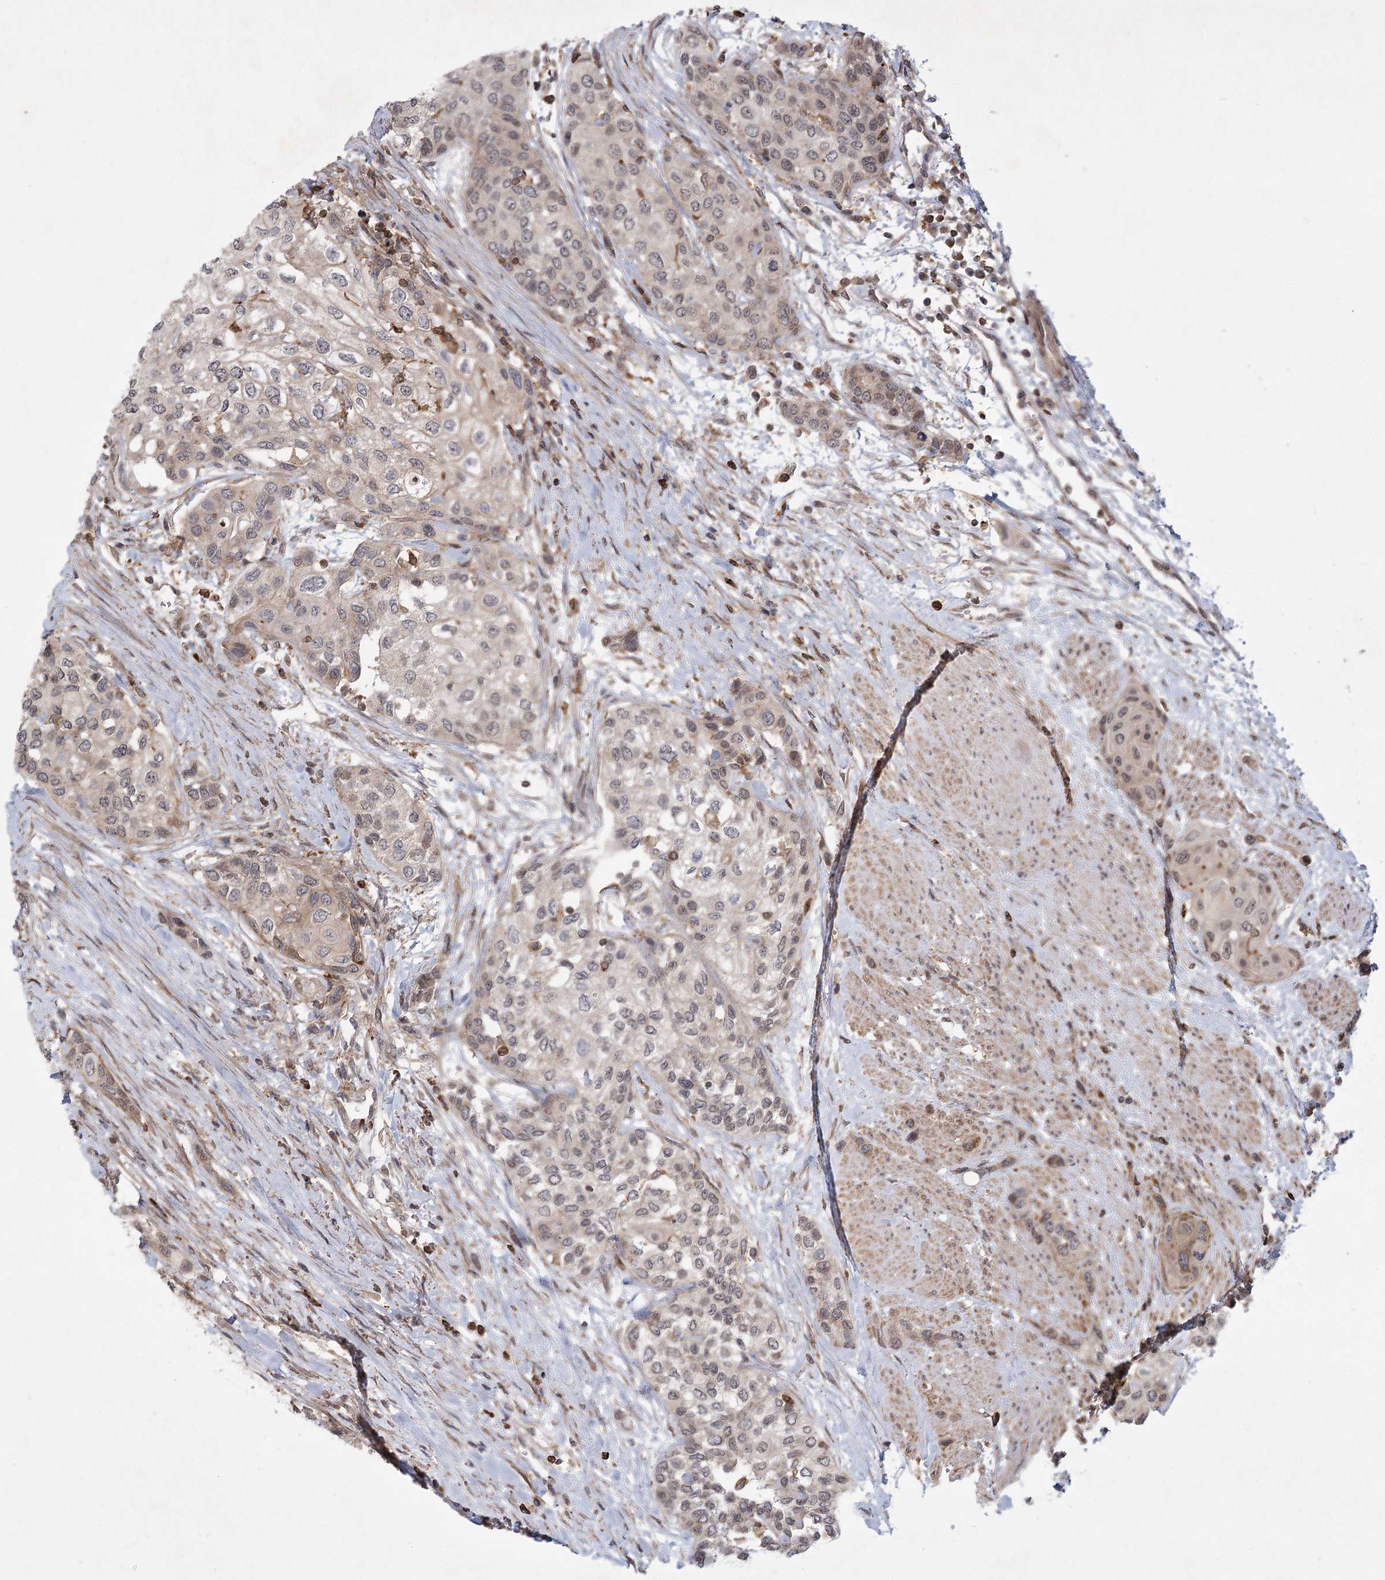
{"staining": {"intensity": "negative", "quantity": "none", "location": "none"}, "tissue": "urothelial cancer", "cell_type": "Tumor cells", "image_type": "cancer", "snomed": [{"axis": "morphology", "description": "Normal tissue, NOS"}, {"axis": "morphology", "description": "Urothelial carcinoma, High grade"}, {"axis": "topography", "description": "Vascular tissue"}, {"axis": "topography", "description": "Urinary bladder"}], "caption": "A histopathology image of human urothelial carcinoma (high-grade) is negative for staining in tumor cells. (Immunohistochemistry, brightfield microscopy, high magnification).", "gene": "MEPE", "patient": {"sex": "female", "age": 56}}